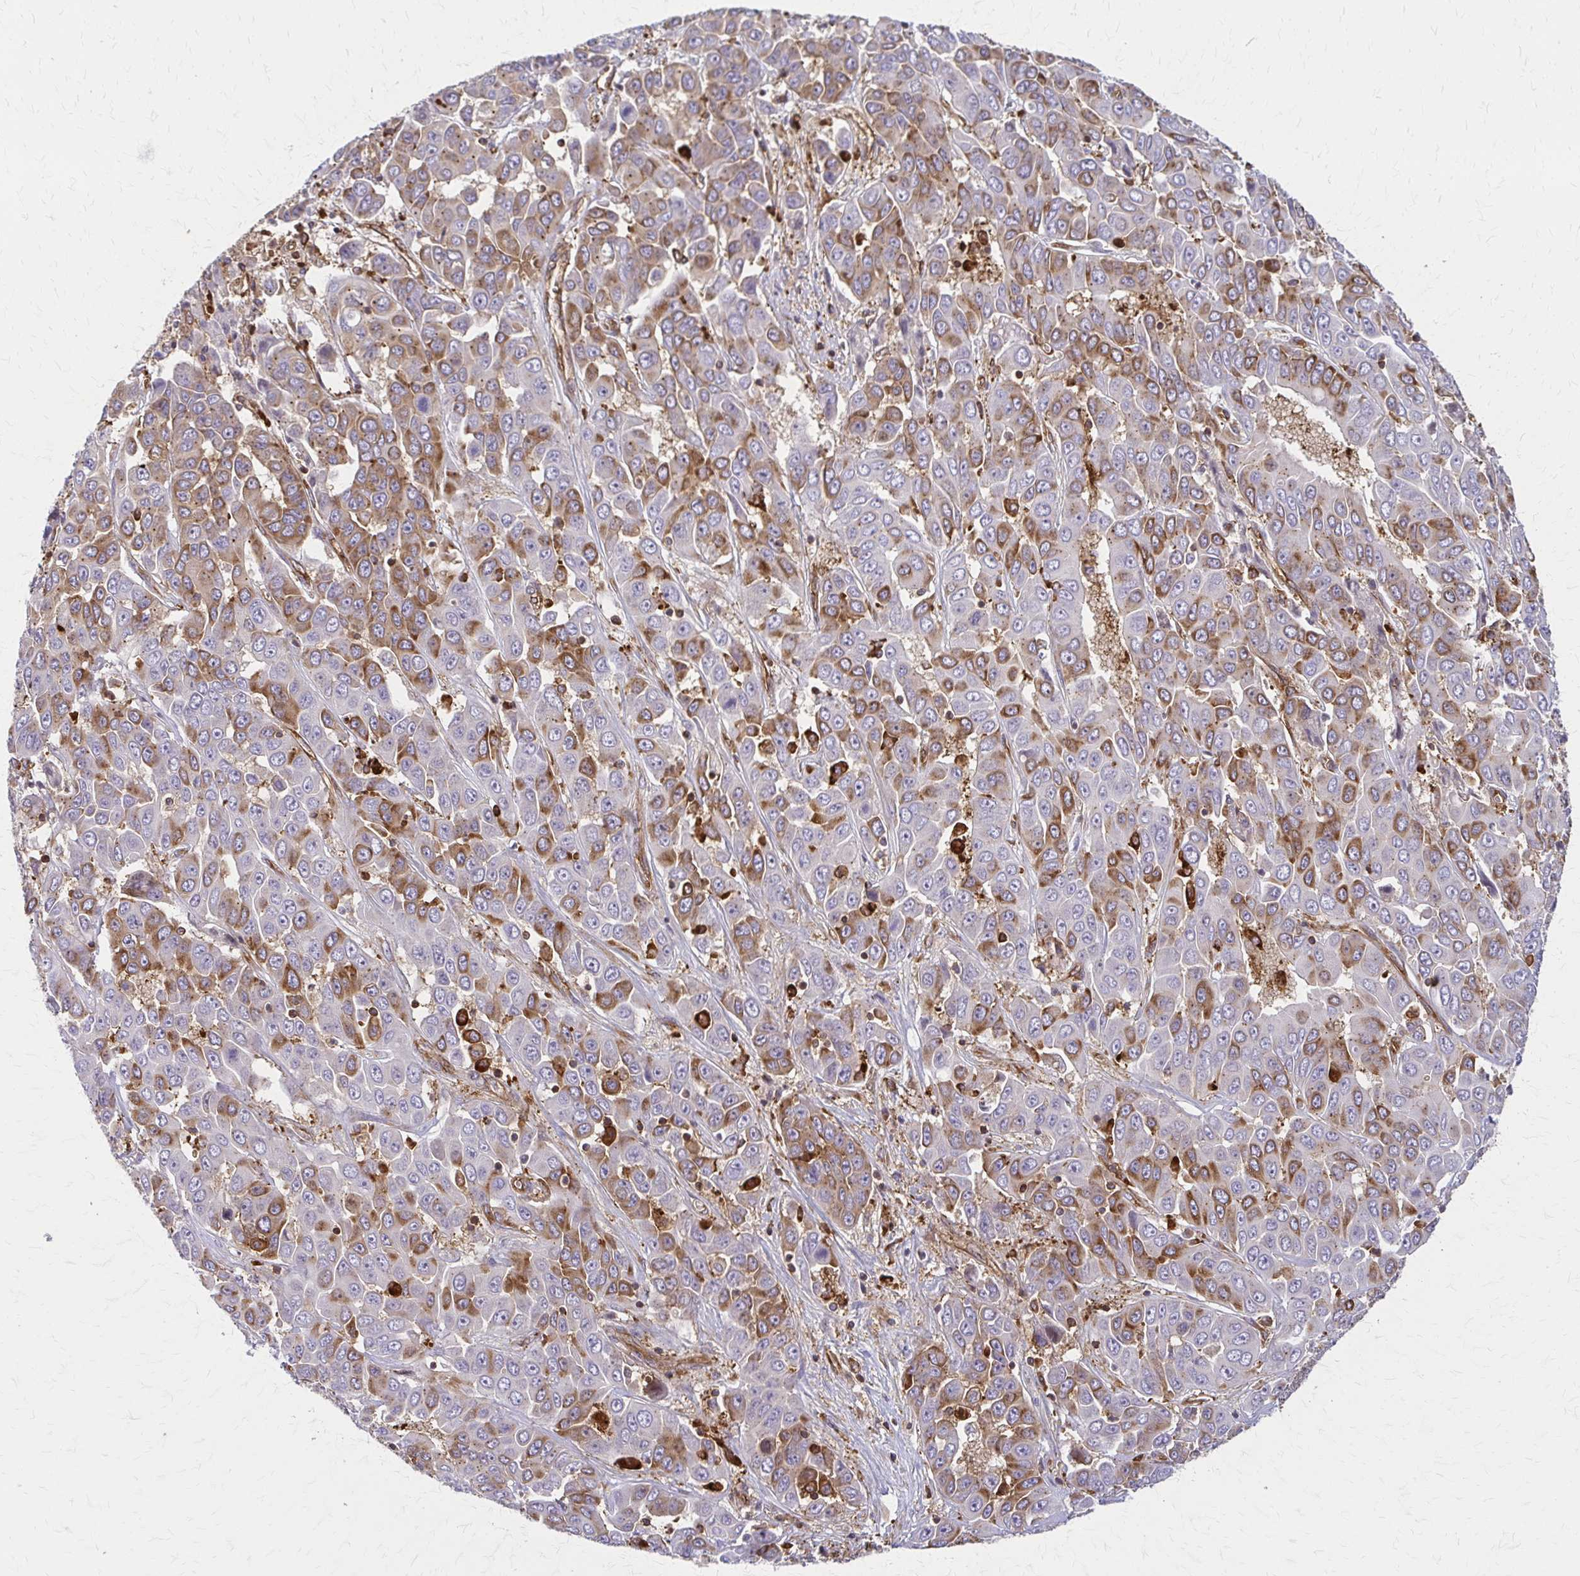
{"staining": {"intensity": "moderate", "quantity": "25%-75%", "location": "cytoplasmic/membranous"}, "tissue": "liver cancer", "cell_type": "Tumor cells", "image_type": "cancer", "snomed": [{"axis": "morphology", "description": "Cholangiocarcinoma"}, {"axis": "topography", "description": "Liver"}], "caption": "A brown stain labels moderate cytoplasmic/membranous expression of a protein in liver cancer (cholangiocarcinoma) tumor cells.", "gene": "WASF2", "patient": {"sex": "female", "age": 52}}